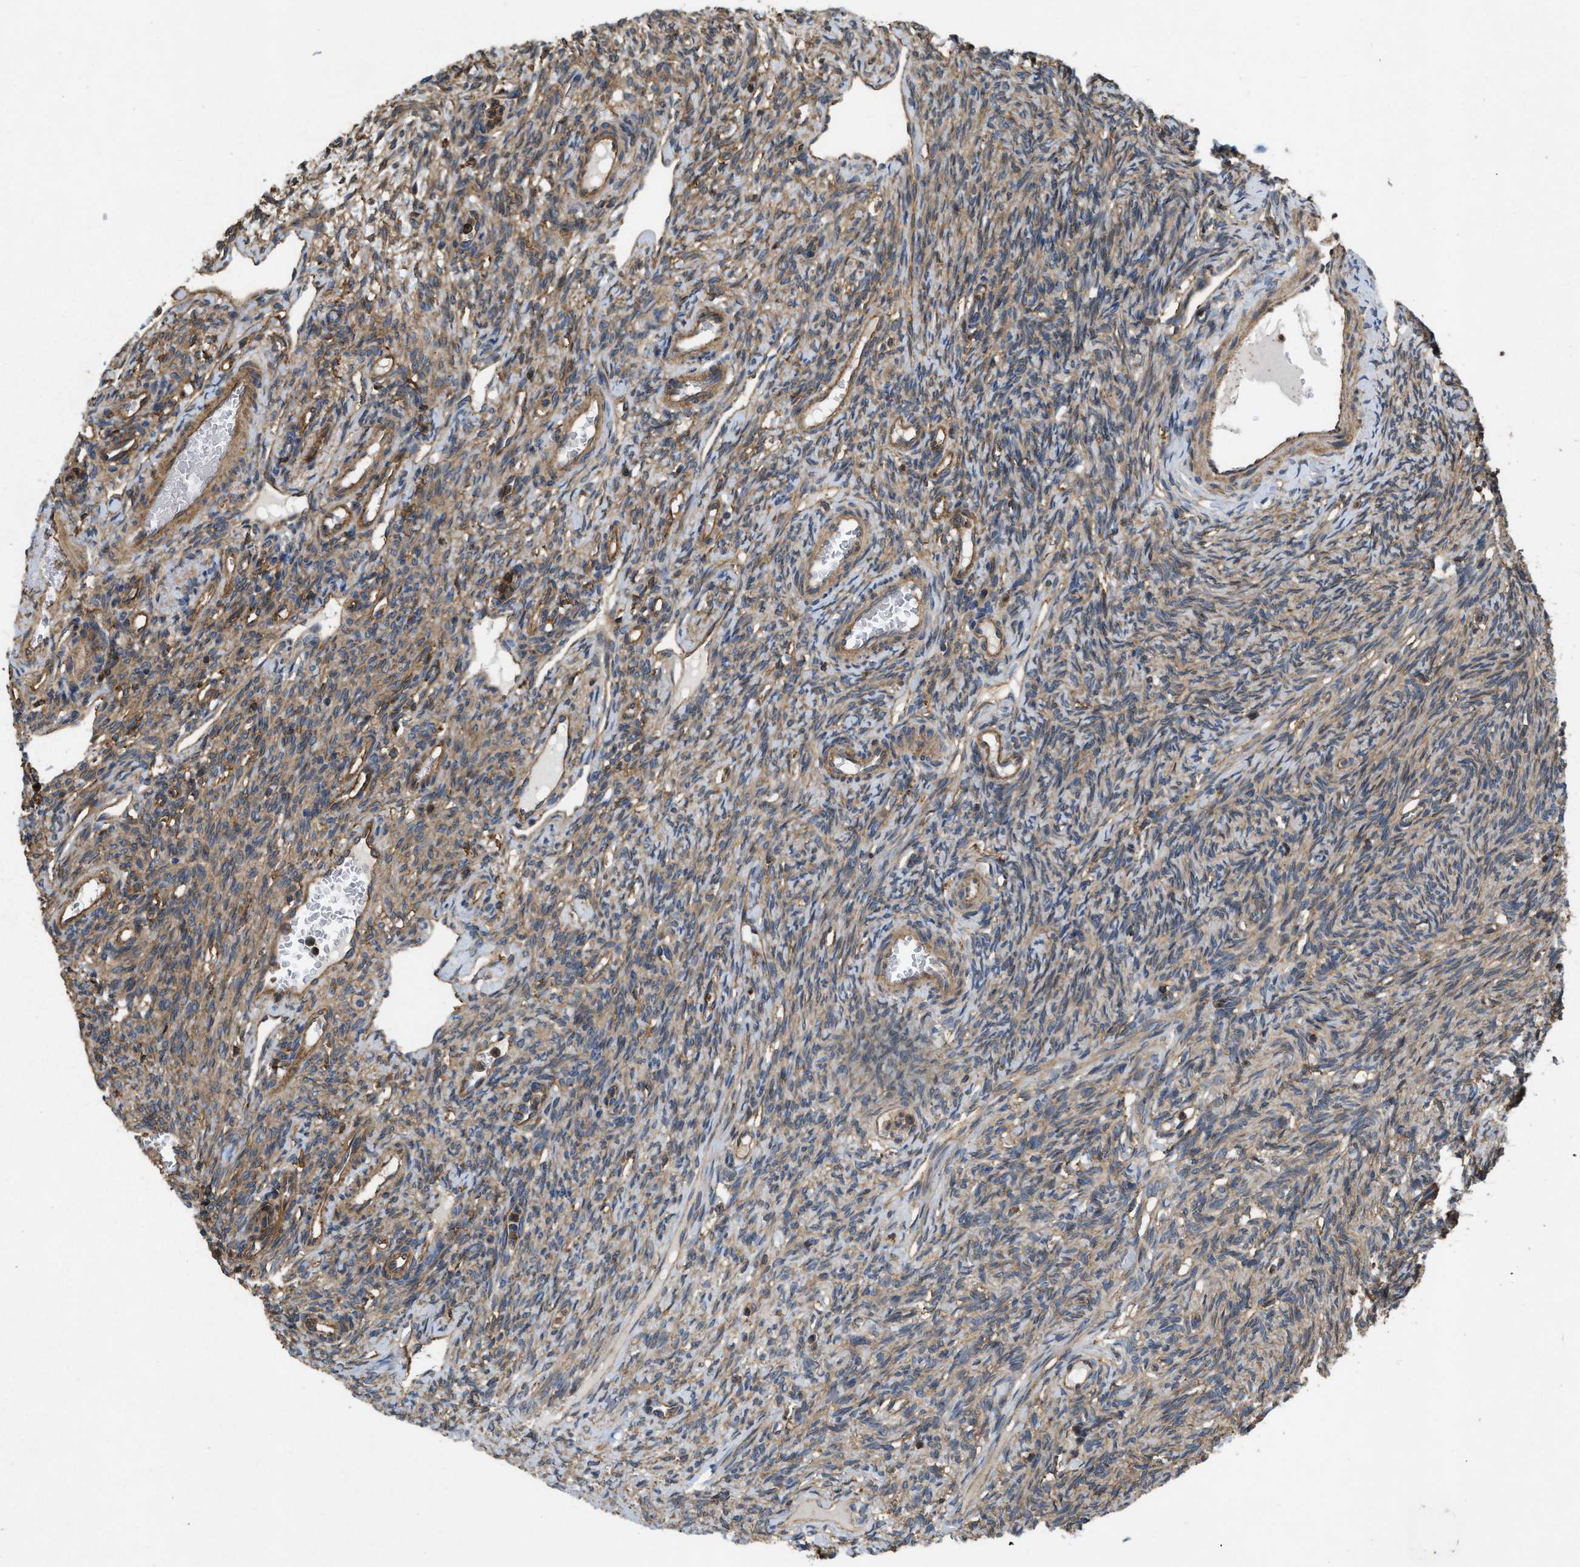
{"staining": {"intensity": "moderate", "quantity": "25%-75%", "location": "cytoplasmic/membranous"}, "tissue": "ovary", "cell_type": "Follicle cells", "image_type": "normal", "snomed": [{"axis": "morphology", "description": "Normal tissue, NOS"}, {"axis": "topography", "description": "Ovary"}], "caption": "Follicle cells reveal moderate cytoplasmic/membranous staining in approximately 25%-75% of cells in unremarkable ovary.", "gene": "GNB4", "patient": {"sex": "female", "age": 33}}